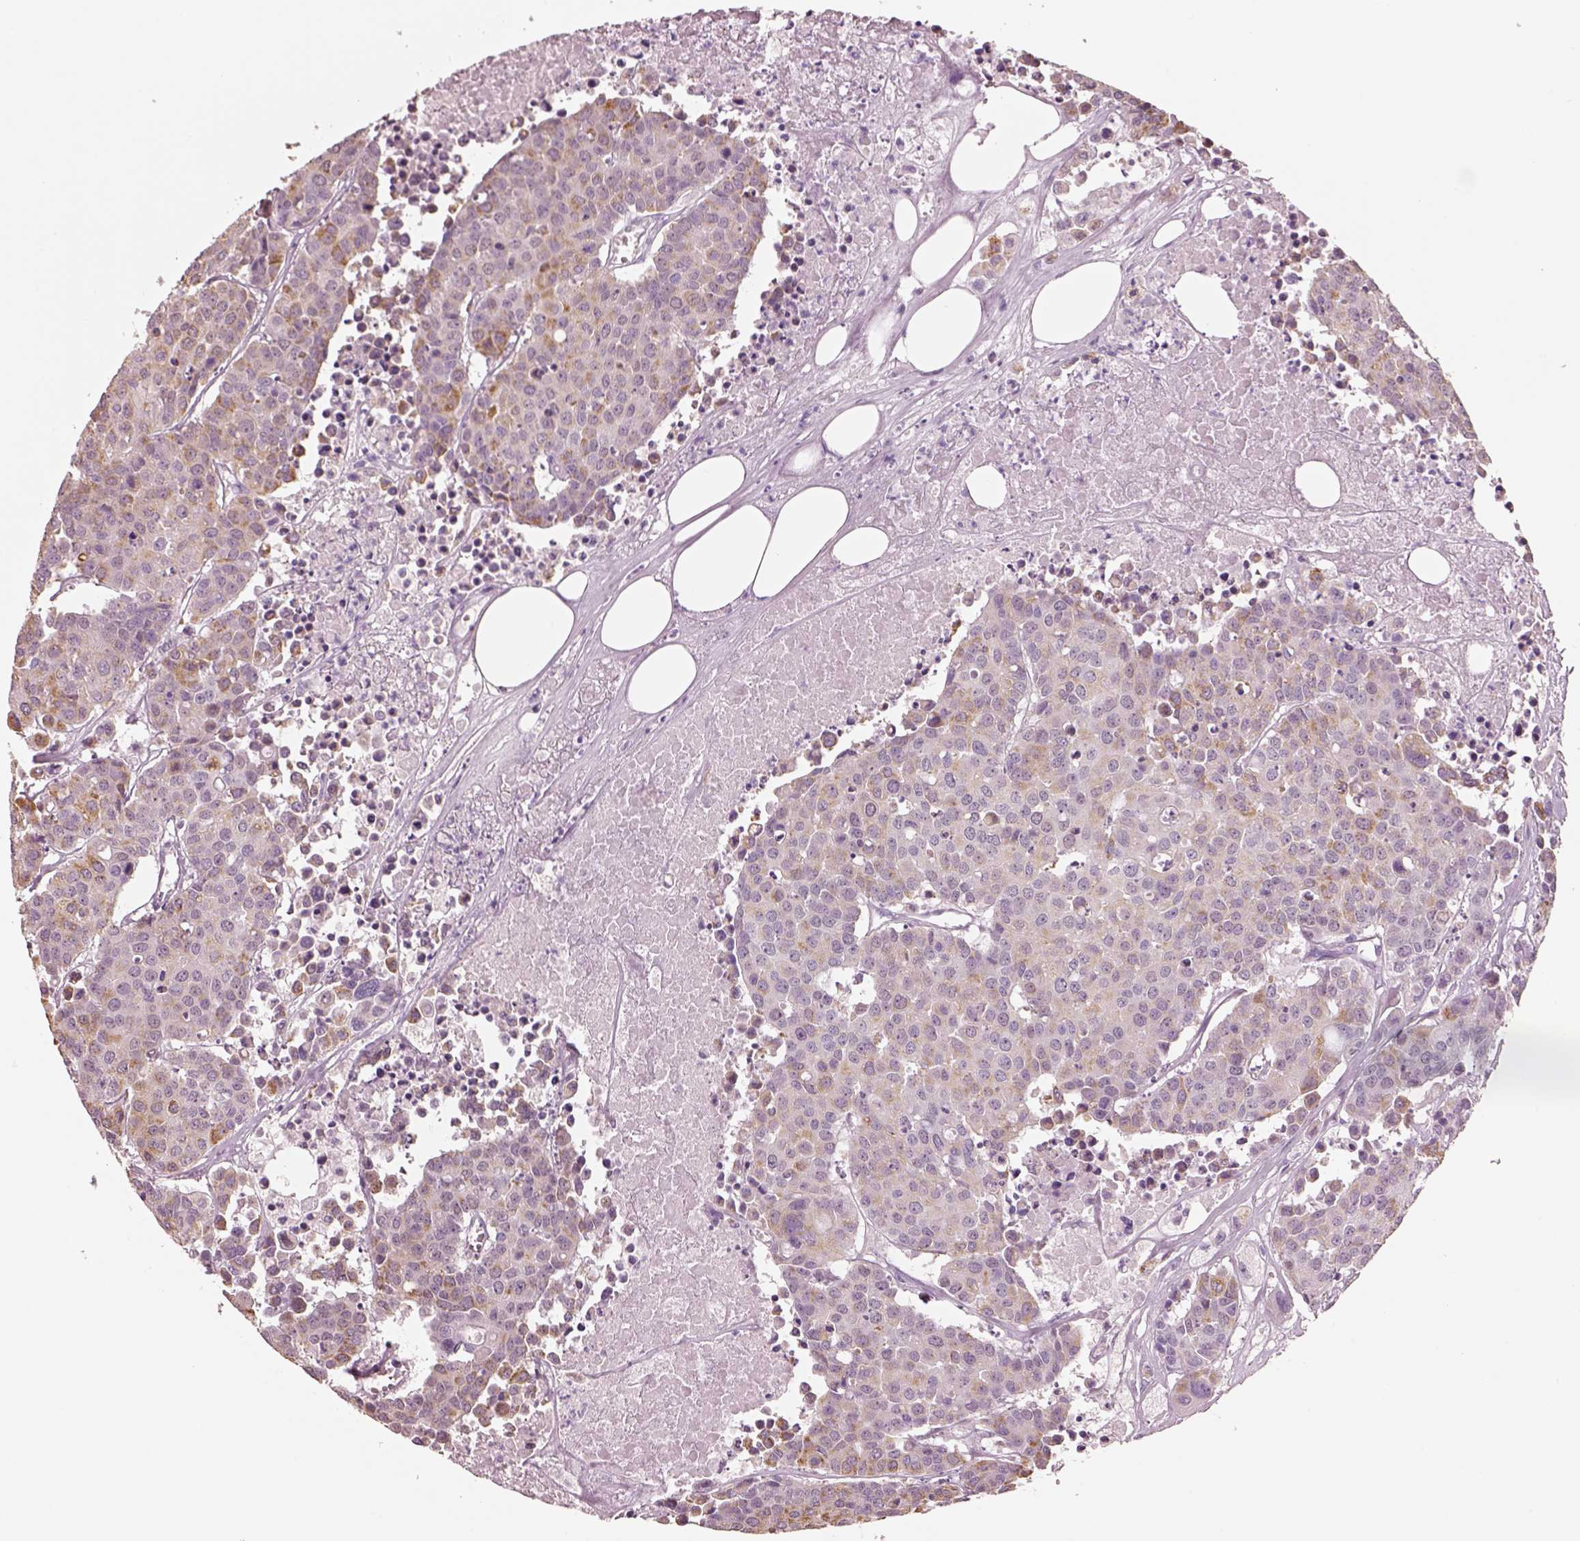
{"staining": {"intensity": "strong", "quantity": "<25%", "location": "cytoplasmic/membranous"}, "tissue": "carcinoid", "cell_type": "Tumor cells", "image_type": "cancer", "snomed": [{"axis": "morphology", "description": "Carcinoid, malignant, NOS"}, {"axis": "topography", "description": "Colon"}], "caption": "High-magnification brightfield microscopy of malignant carcinoid stained with DAB (3,3'-diaminobenzidine) (brown) and counterstained with hematoxylin (blue). tumor cells exhibit strong cytoplasmic/membranous positivity is identified in about<25% of cells. (Stains: DAB (3,3'-diaminobenzidine) in brown, nuclei in blue, Microscopy: brightfield microscopy at high magnification).", "gene": "ELSPBP1", "patient": {"sex": "male", "age": 81}}